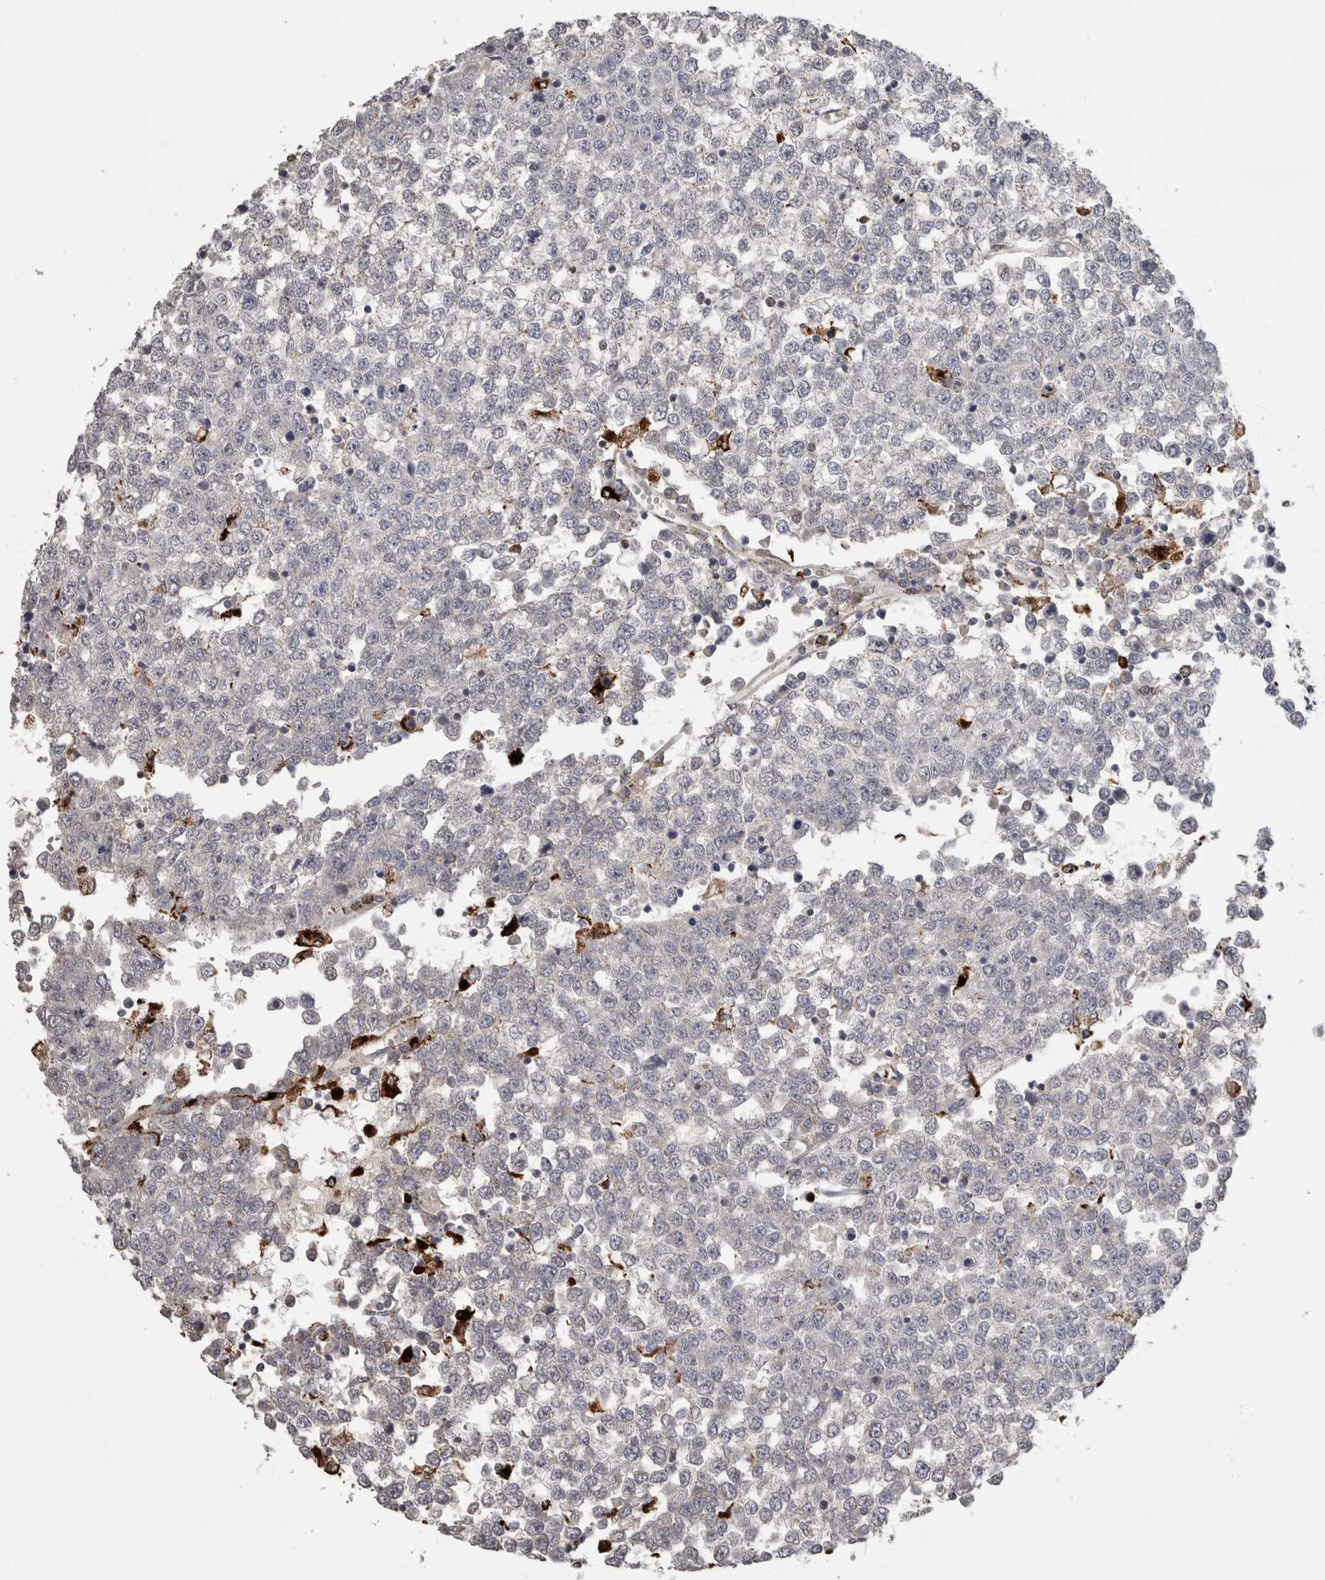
{"staining": {"intensity": "negative", "quantity": "none", "location": "none"}, "tissue": "testis cancer", "cell_type": "Tumor cells", "image_type": "cancer", "snomed": [{"axis": "morphology", "description": "Seminoma, NOS"}, {"axis": "topography", "description": "Testis"}], "caption": "The histopathology image shows no significant expression in tumor cells of seminoma (testis). (DAB (3,3'-diaminobenzidine) IHC with hematoxylin counter stain).", "gene": "CTSZ", "patient": {"sex": "male", "age": 65}}